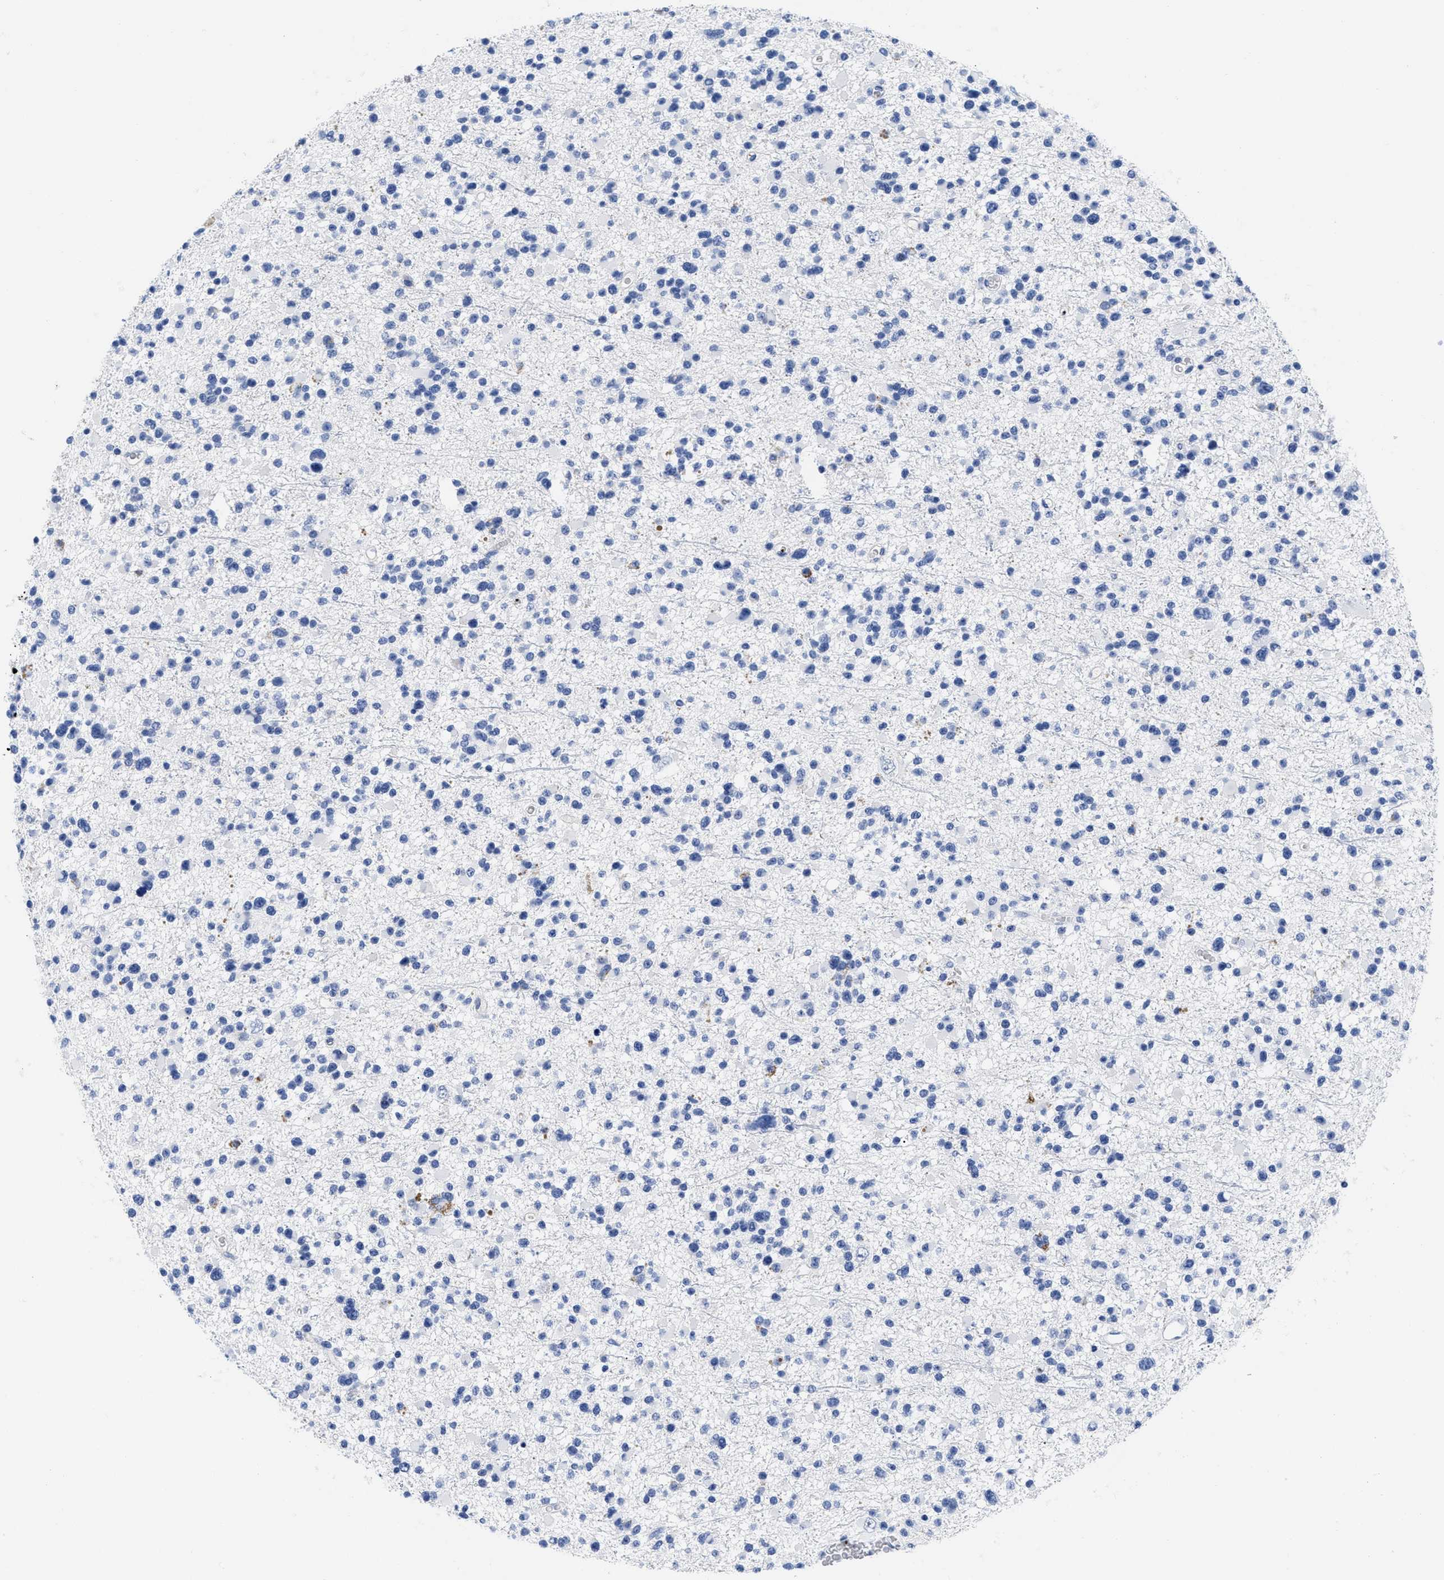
{"staining": {"intensity": "negative", "quantity": "none", "location": "none"}, "tissue": "glioma", "cell_type": "Tumor cells", "image_type": "cancer", "snomed": [{"axis": "morphology", "description": "Glioma, malignant, Low grade"}, {"axis": "topography", "description": "Brain"}], "caption": "Immunohistochemistry of glioma exhibits no positivity in tumor cells.", "gene": "TREML1", "patient": {"sex": "female", "age": 22}}